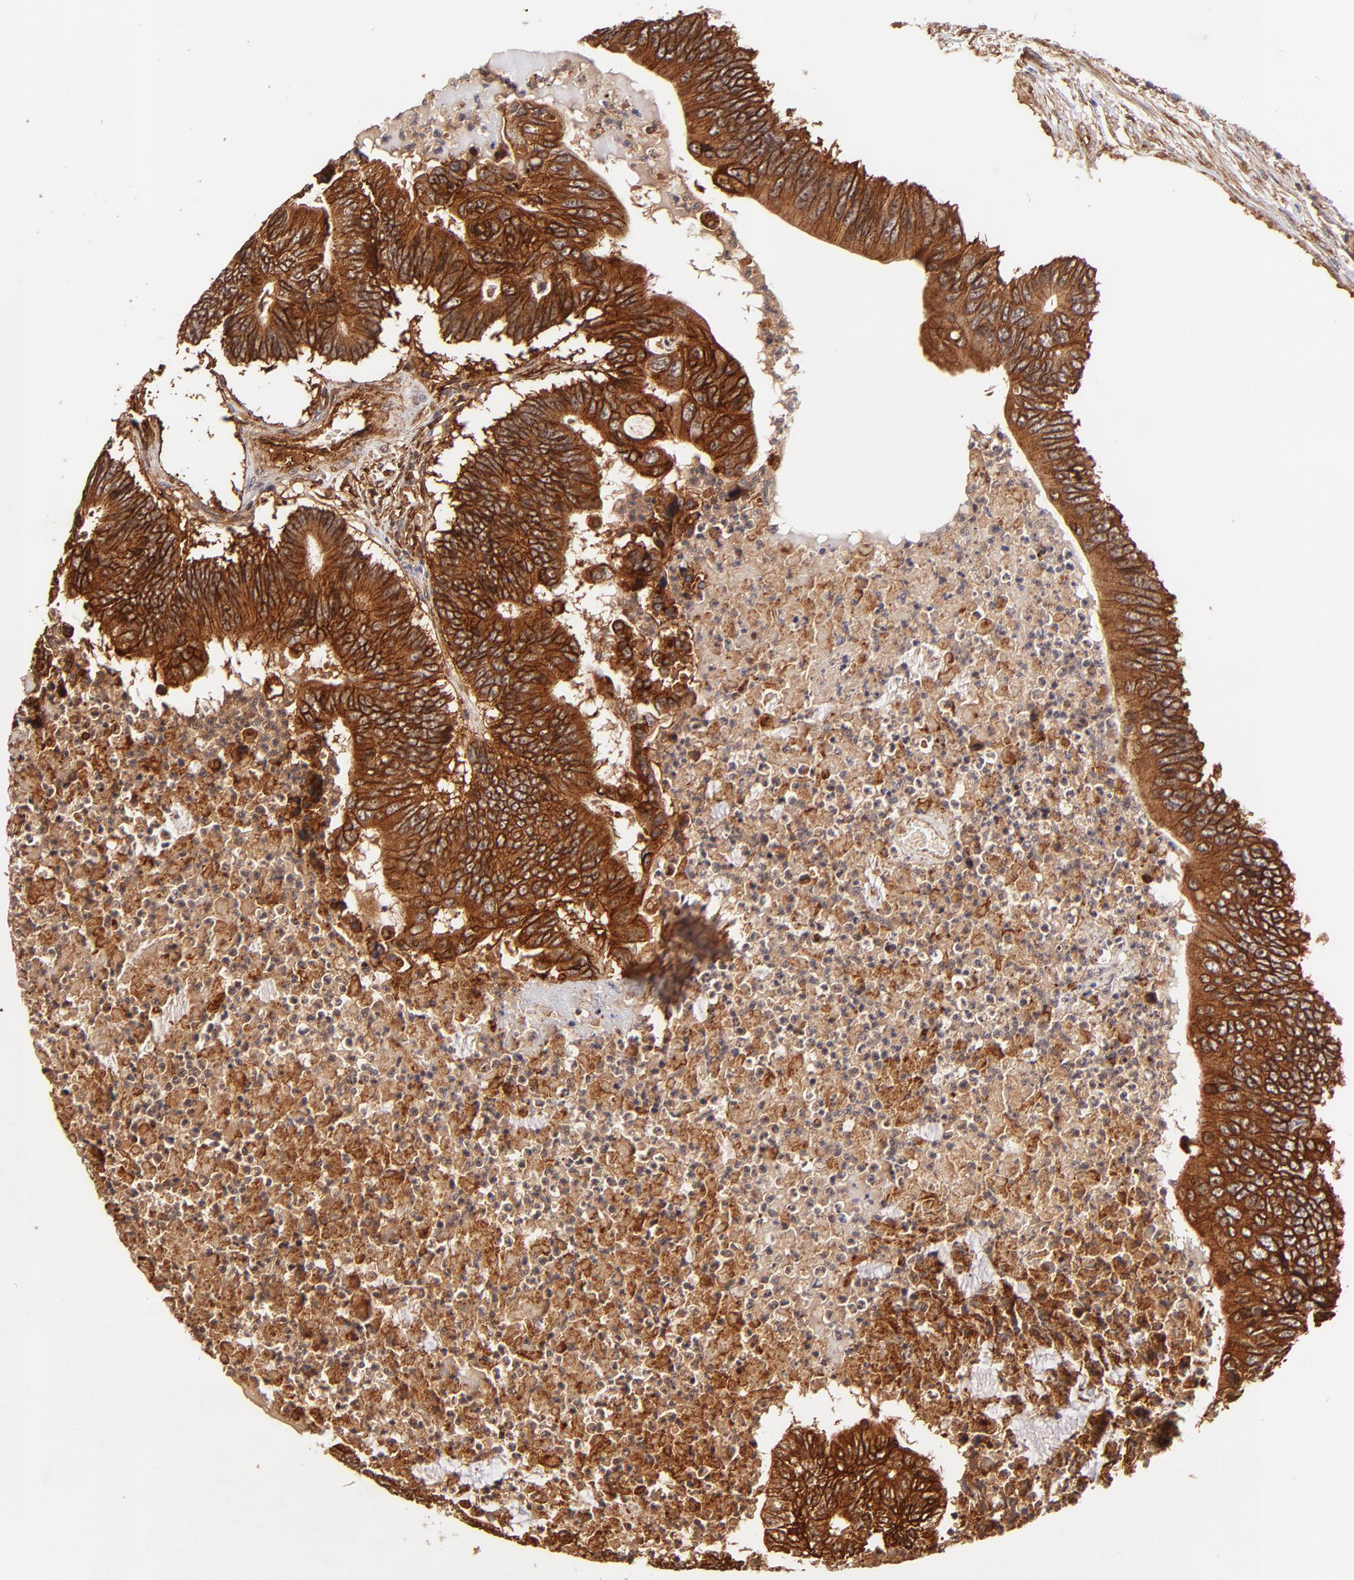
{"staining": {"intensity": "strong", "quantity": ">75%", "location": "cytoplasmic/membranous"}, "tissue": "colorectal cancer", "cell_type": "Tumor cells", "image_type": "cancer", "snomed": [{"axis": "morphology", "description": "Adenocarcinoma, NOS"}, {"axis": "topography", "description": "Colon"}], "caption": "This is an image of immunohistochemistry staining of colorectal cancer, which shows strong positivity in the cytoplasmic/membranous of tumor cells.", "gene": "ITGB1", "patient": {"sex": "male", "age": 65}}